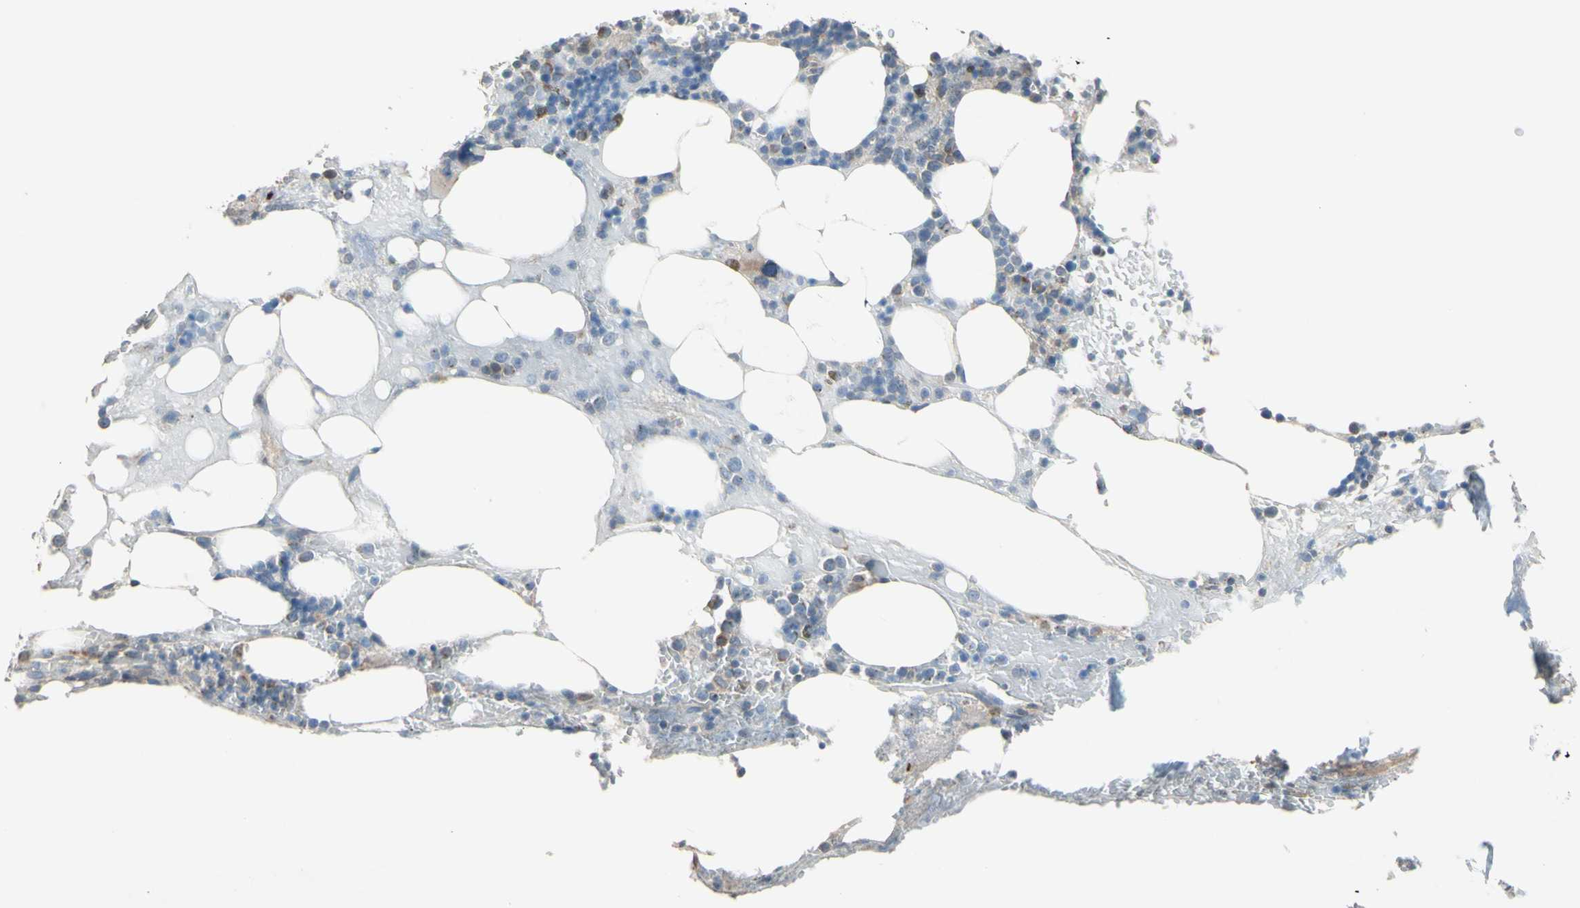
{"staining": {"intensity": "moderate", "quantity": "<25%", "location": "cytoplasmic/membranous"}, "tissue": "bone marrow", "cell_type": "Hematopoietic cells", "image_type": "normal", "snomed": [{"axis": "morphology", "description": "Normal tissue, NOS"}, {"axis": "topography", "description": "Bone marrow"}], "caption": "DAB (3,3'-diaminobenzidine) immunohistochemical staining of normal human bone marrow exhibits moderate cytoplasmic/membranous protein staining in approximately <25% of hematopoietic cells.", "gene": "FAM171B", "patient": {"sex": "female", "age": 73}}